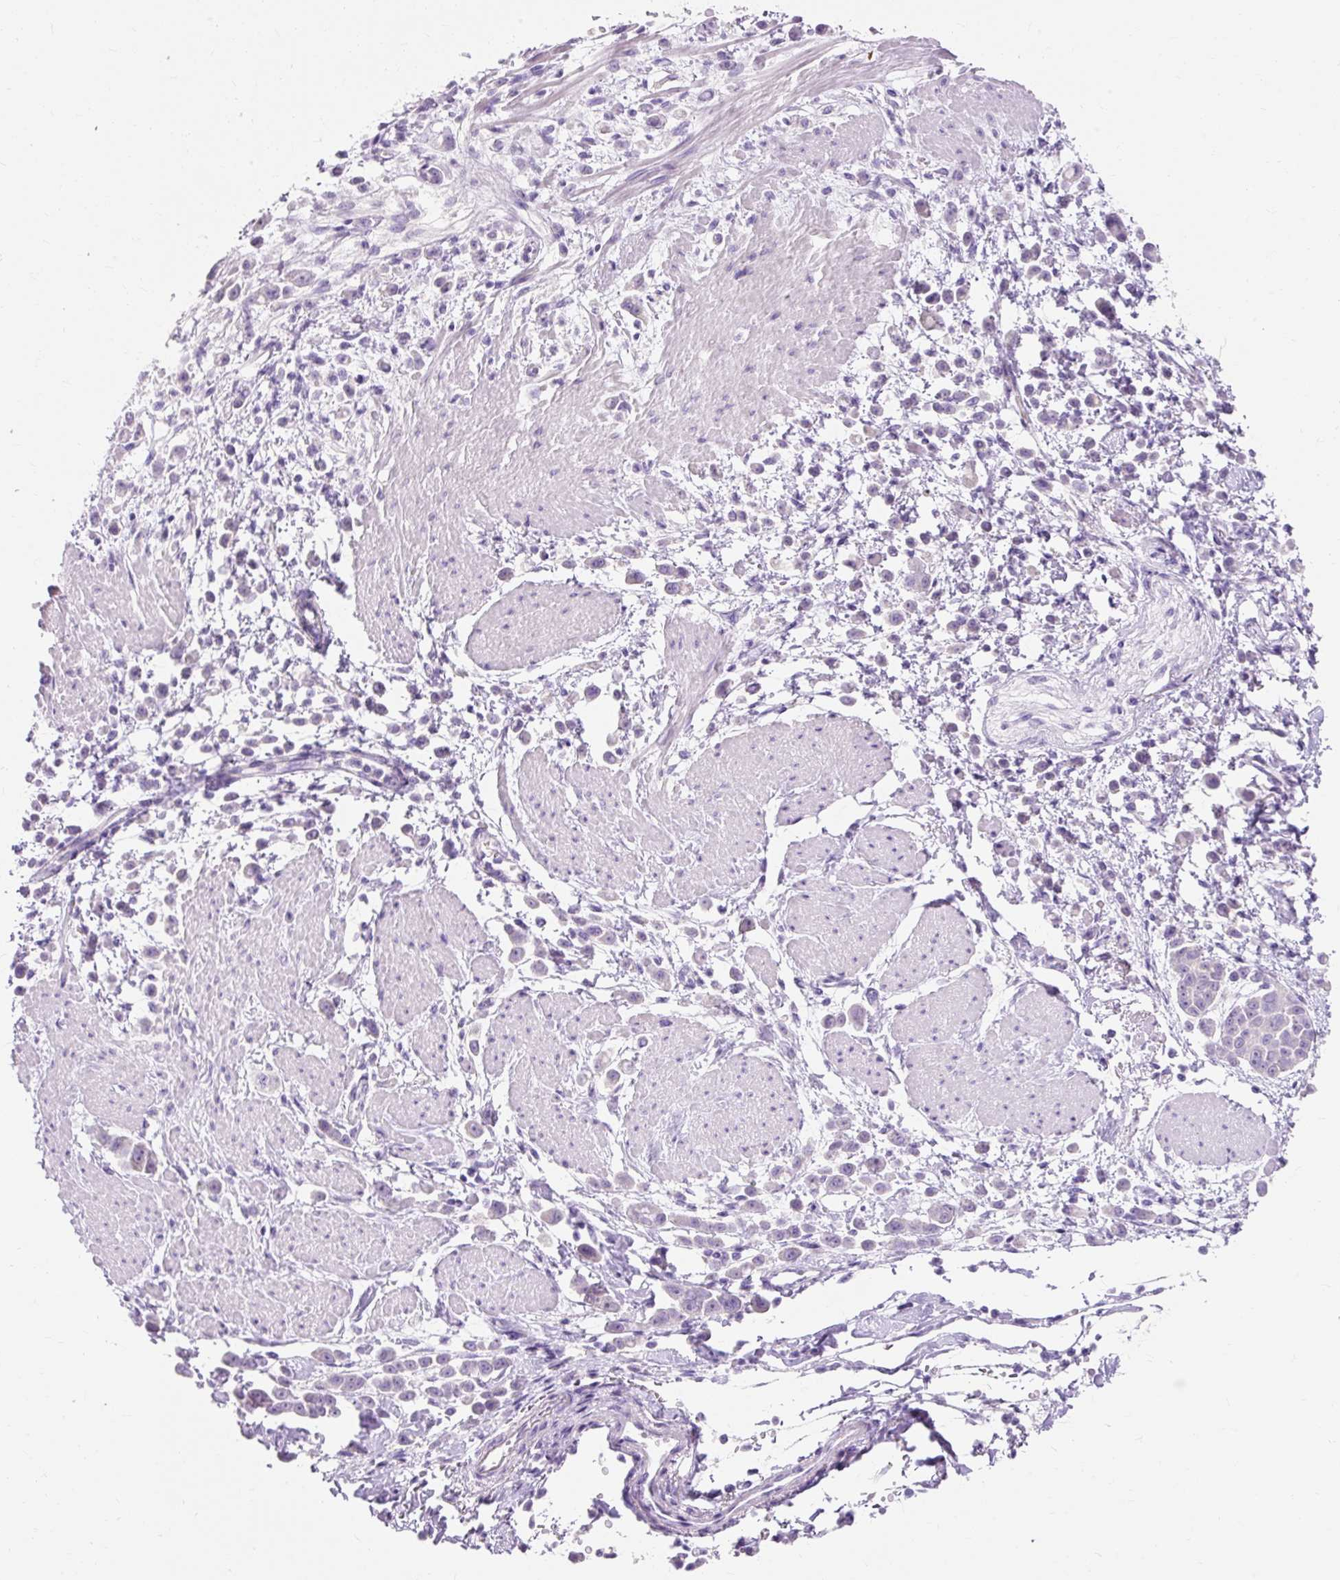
{"staining": {"intensity": "negative", "quantity": "none", "location": "none"}, "tissue": "pancreatic cancer", "cell_type": "Tumor cells", "image_type": "cancer", "snomed": [{"axis": "morphology", "description": "Normal tissue, NOS"}, {"axis": "morphology", "description": "Adenocarcinoma, NOS"}, {"axis": "topography", "description": "Pancreas"}], "caption": "A photomicrograph of pancreatic cancer stained for a protein shows no brown staining in tumor cells.", "gene": "CLDN25", "patient": {"sex": "female", "age": 64}}